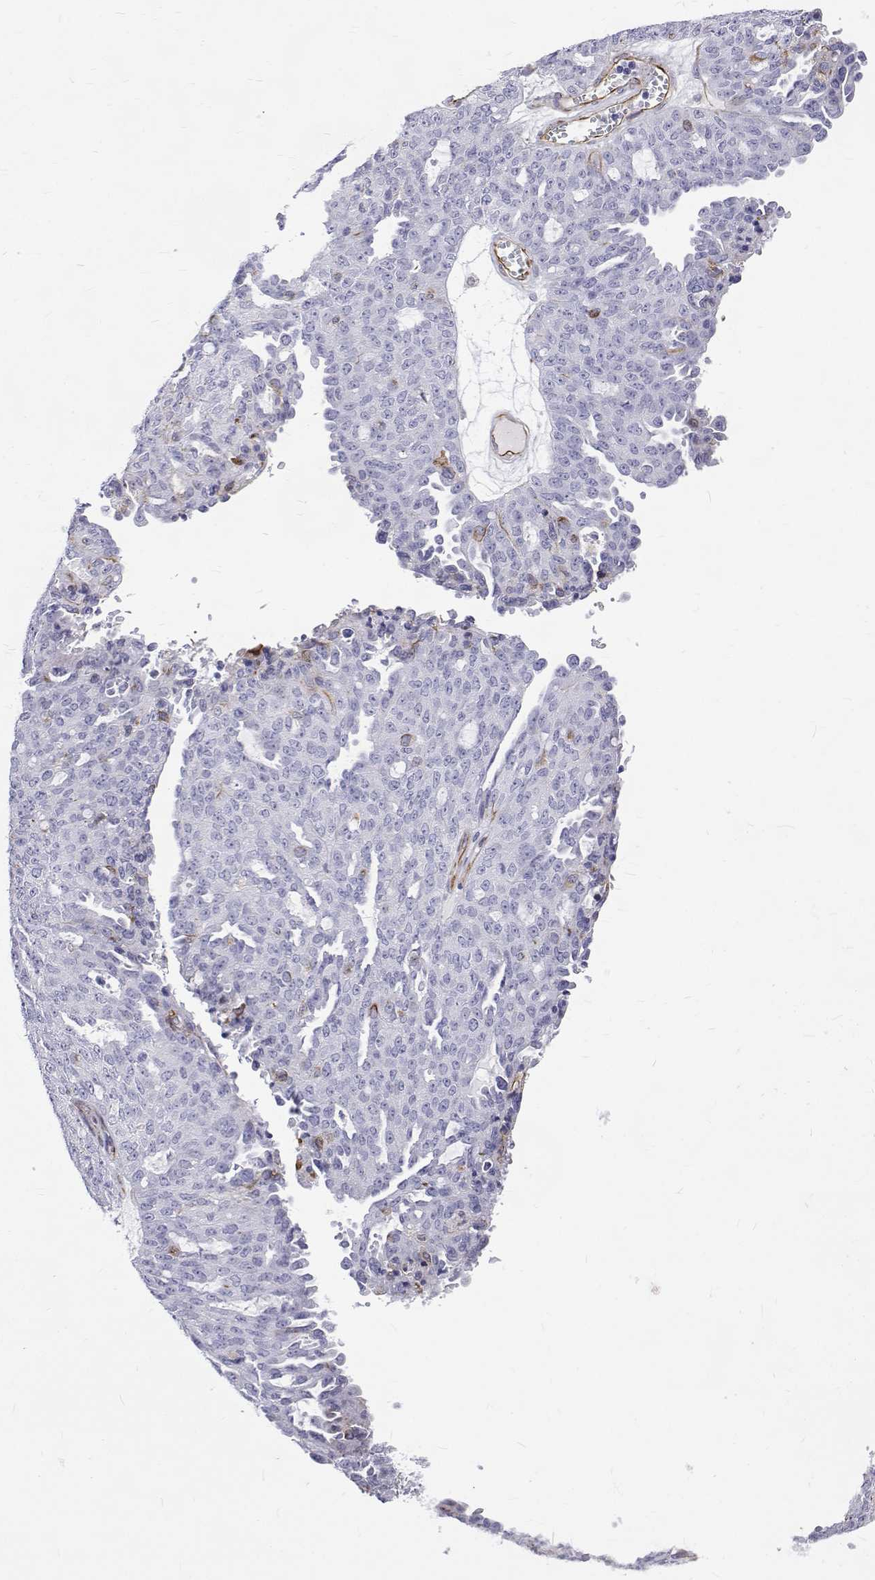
{"staining": {"intensity": "negative", "quantity": "none", "location": "none"}, "tissue": "ovarian cancer", "cell_type": "Tumor cells", "image_type": "cancer", "snomed": [{"axis": "morphology", "description": "Cystadenocarcinoma, serous, NOS"}, {"axis": "topography", "description": "Ovary"}], "caption": "Histopathology image shows no significant protein staining in tumor cells of ovarian cancer.", "gene": "OPRPN", "patient": {"sex": "female", "age": 71}}